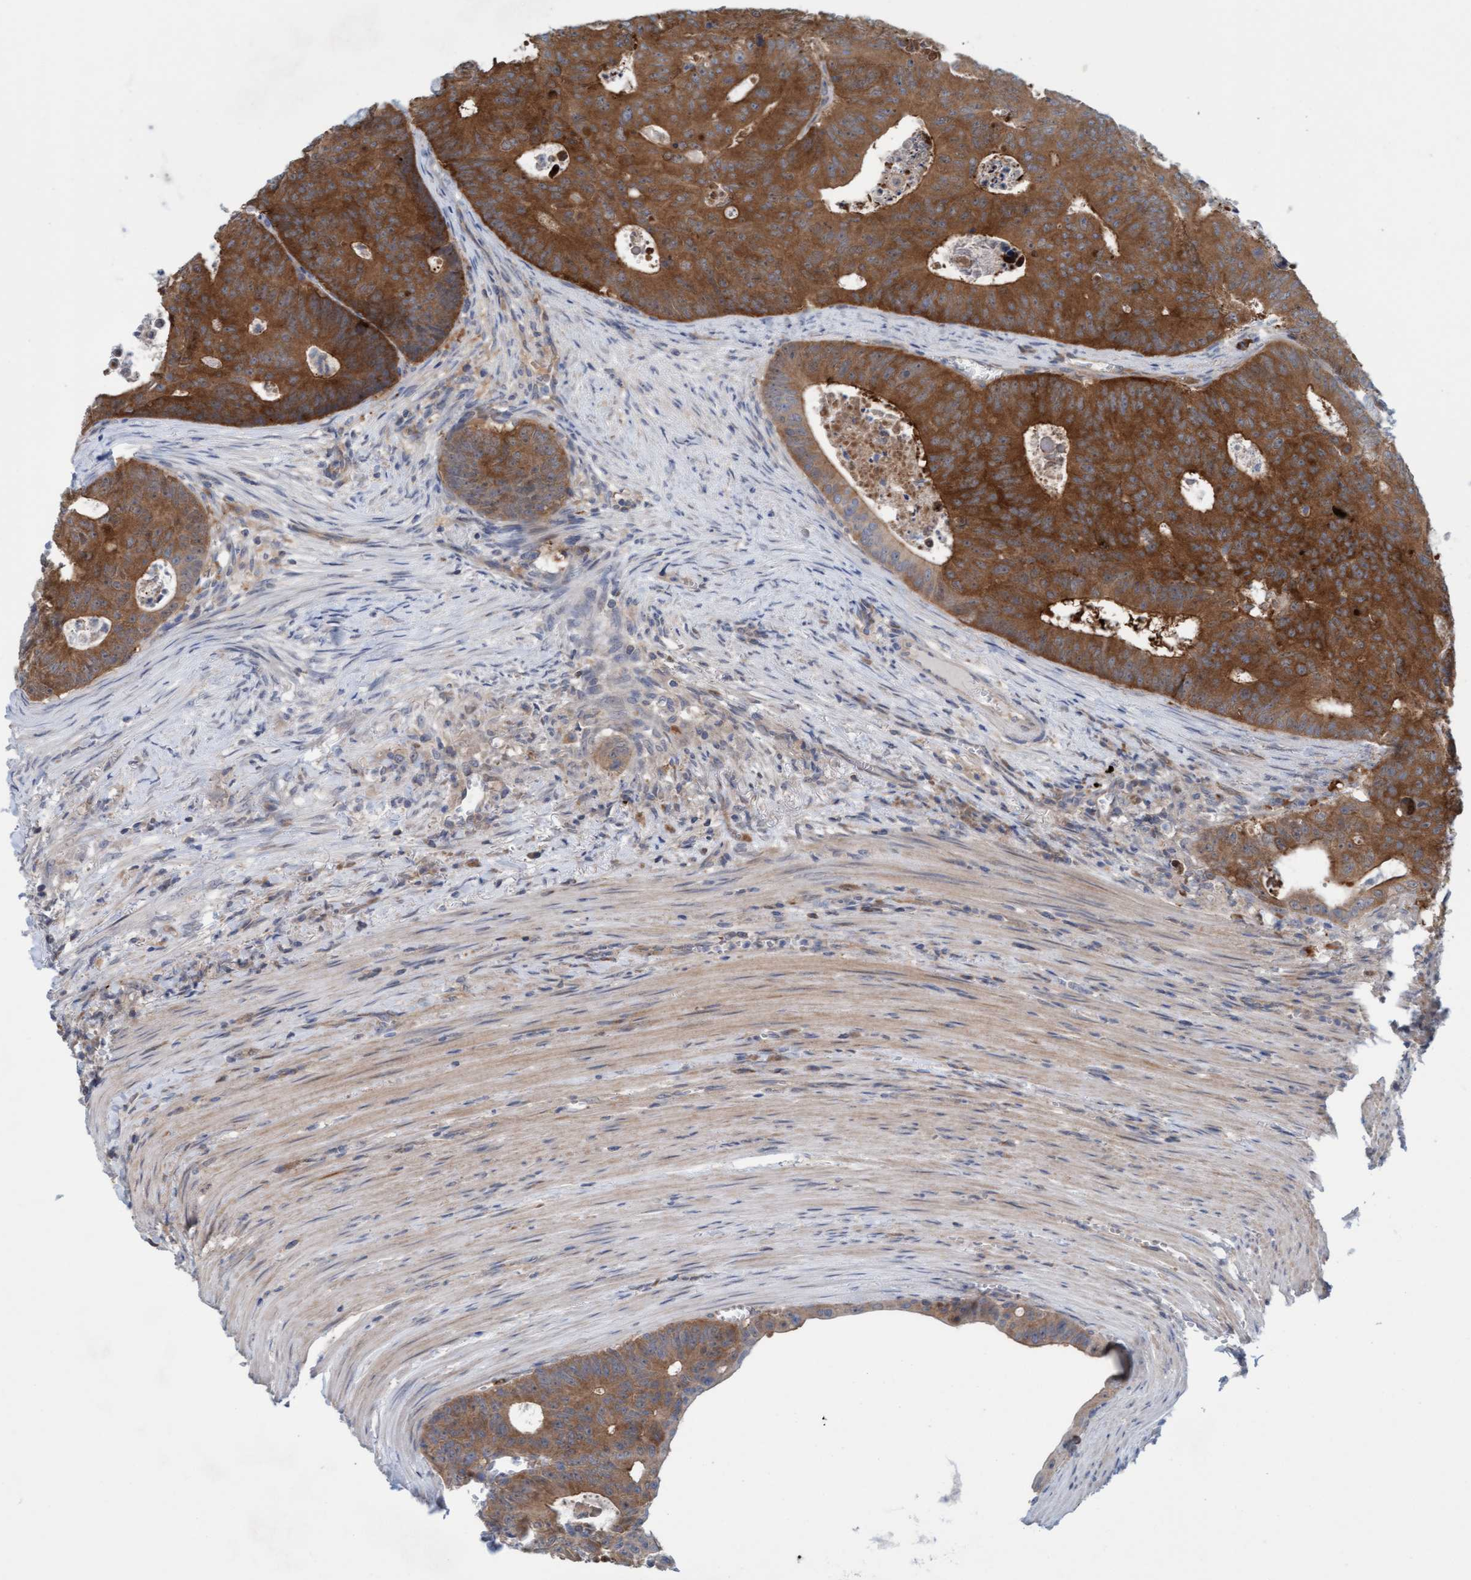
{"staining": {"intensity": "strong", "quantity": ">75%", "location": "cytoplasmic/membranous"}, "tissue": "colorectal cancer", "cell_type": "Tumor cells", "image_type": "cancer", "snomed": [{"axis": "morphology", "description": "Adenocarcinoma, NOS"}, {"axis": "topography", "description": "Colon"}], "caption": "High-magnification brightfield microscopy of colorectal cancer (adenocarcinoma) stained with DAB (3,3'-diaminobenzidine) (brown) and counterstained with hematoxylin (blue). tumor cells exhibit strong cytoplasmic/membranous expression is seen in approximately>75% of cells.", "gene": "KLHL25", "patient": {"sex": "male", "age": 87}}